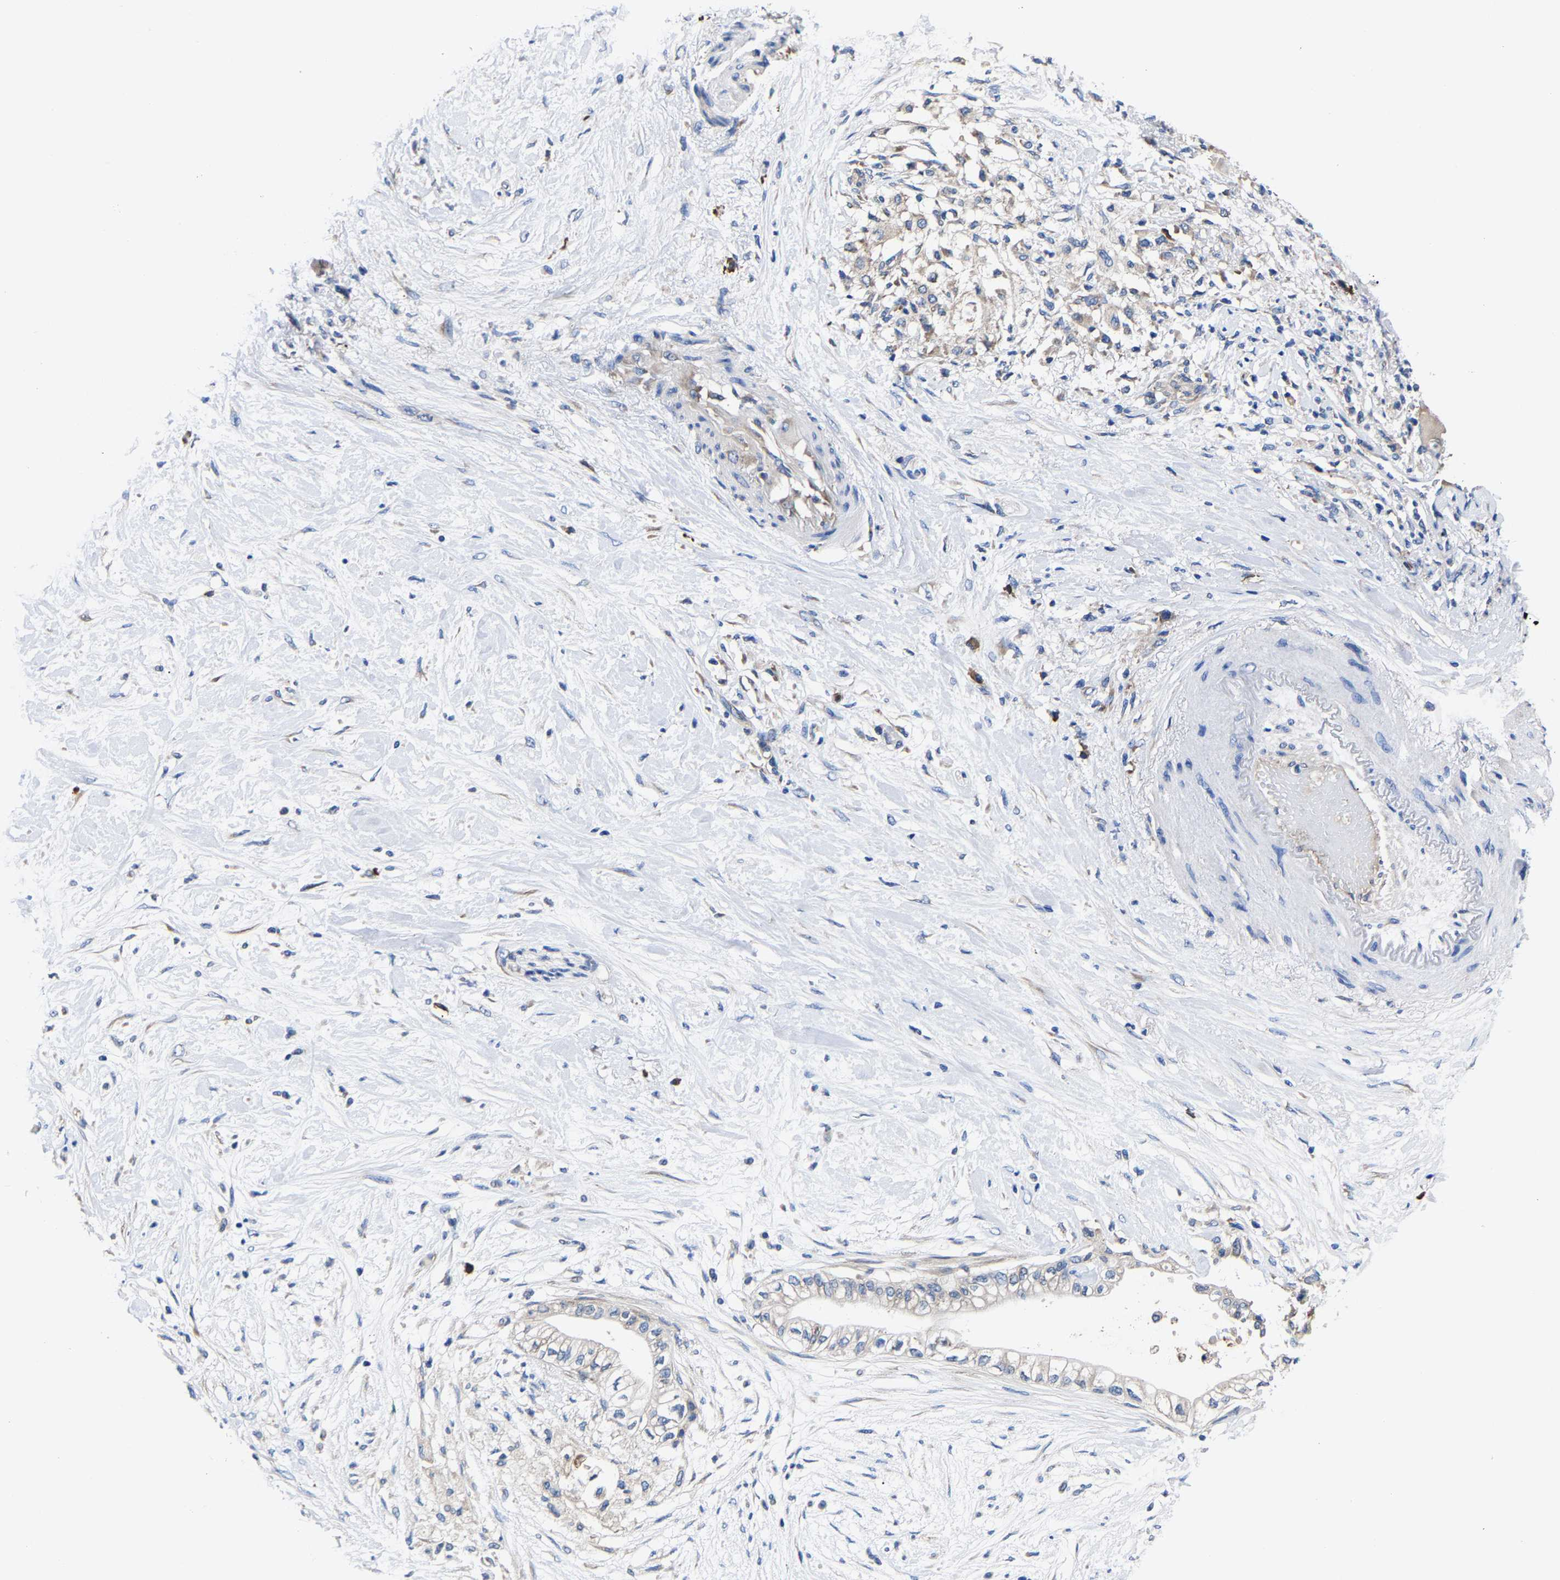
{"staining": {"intensity": "weak", "quantity": "<25%", "location": "cytoplasmic/membranous"}, "tissue": "pancreatic cancer", "cell_type": "Tumor cells", "image_type": "cancer", "snomed": [{"axis": "morphology", "description": "Normal tissue, NOS"}, {"axis": "morphology", "description": "Adenocarcinoma, NOS"}, {"axis": "topography", "description": "Pancreas"}, {"axis": "topography", "description": "Duodenum"}], "caption": "Pancreatic adenocarcinoma stained for a protein using immunohistochemistry demonstrates no expression tumor cells.", "gene": "SRPK2", "patient": {"sex": "female", "age": 60}}